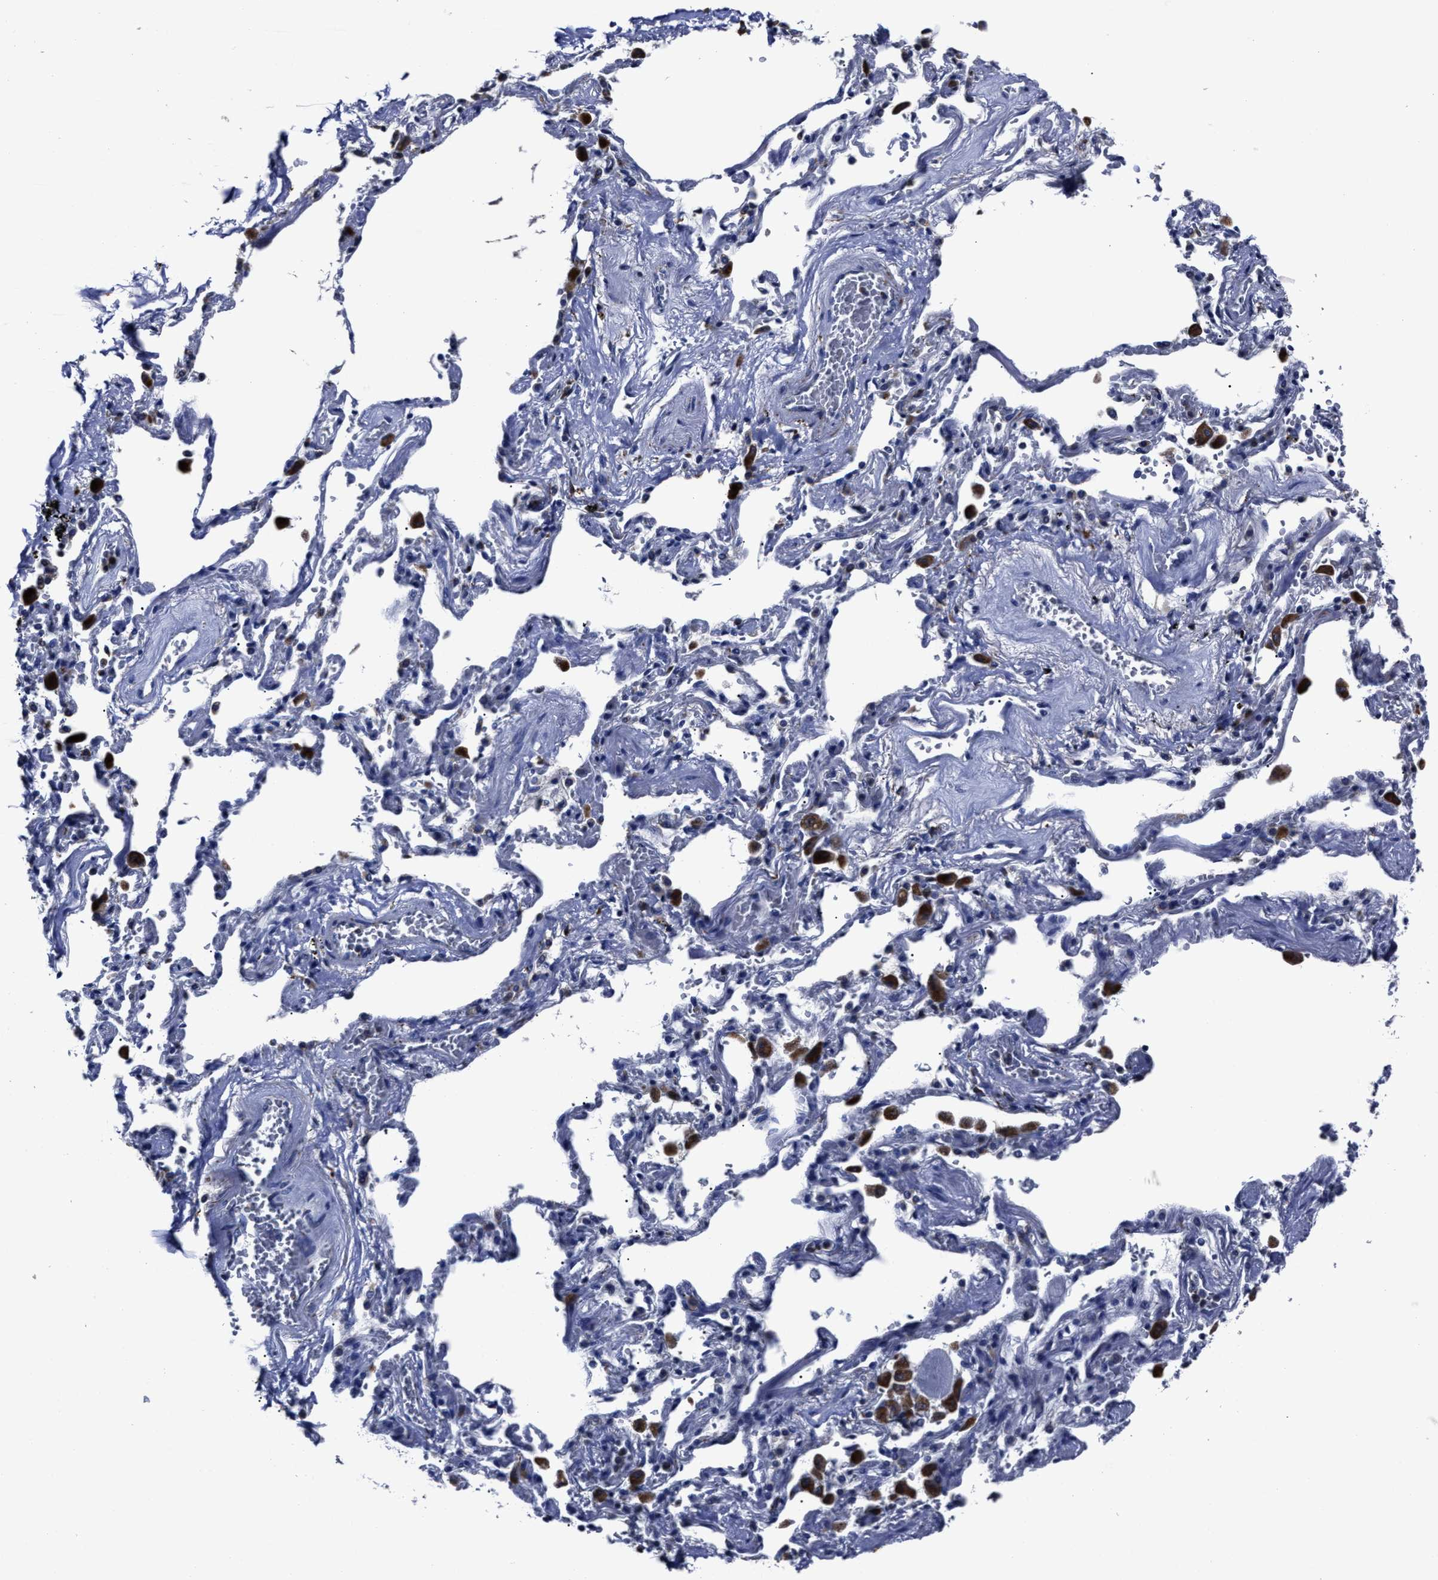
{"staining": {"intensity": "negative", "quantity": "none", "location": "none"}, "tissue": "adipose tissue", "cell_type": "Adipocytes", "image_type": "normal", "snomed": [{"axis": "morphology", "description": "Normal tissue, NOS"}, {"axis": "topography", "description": "Cartilage tissue"}, {"axis": "topography", "description": "Lung"}], "caption": "Image shows no protein staining in adipocytes of benign adipose tissue.", "gene": "LAMTOR4", "patient": {"sex": "female", "age": 77}}